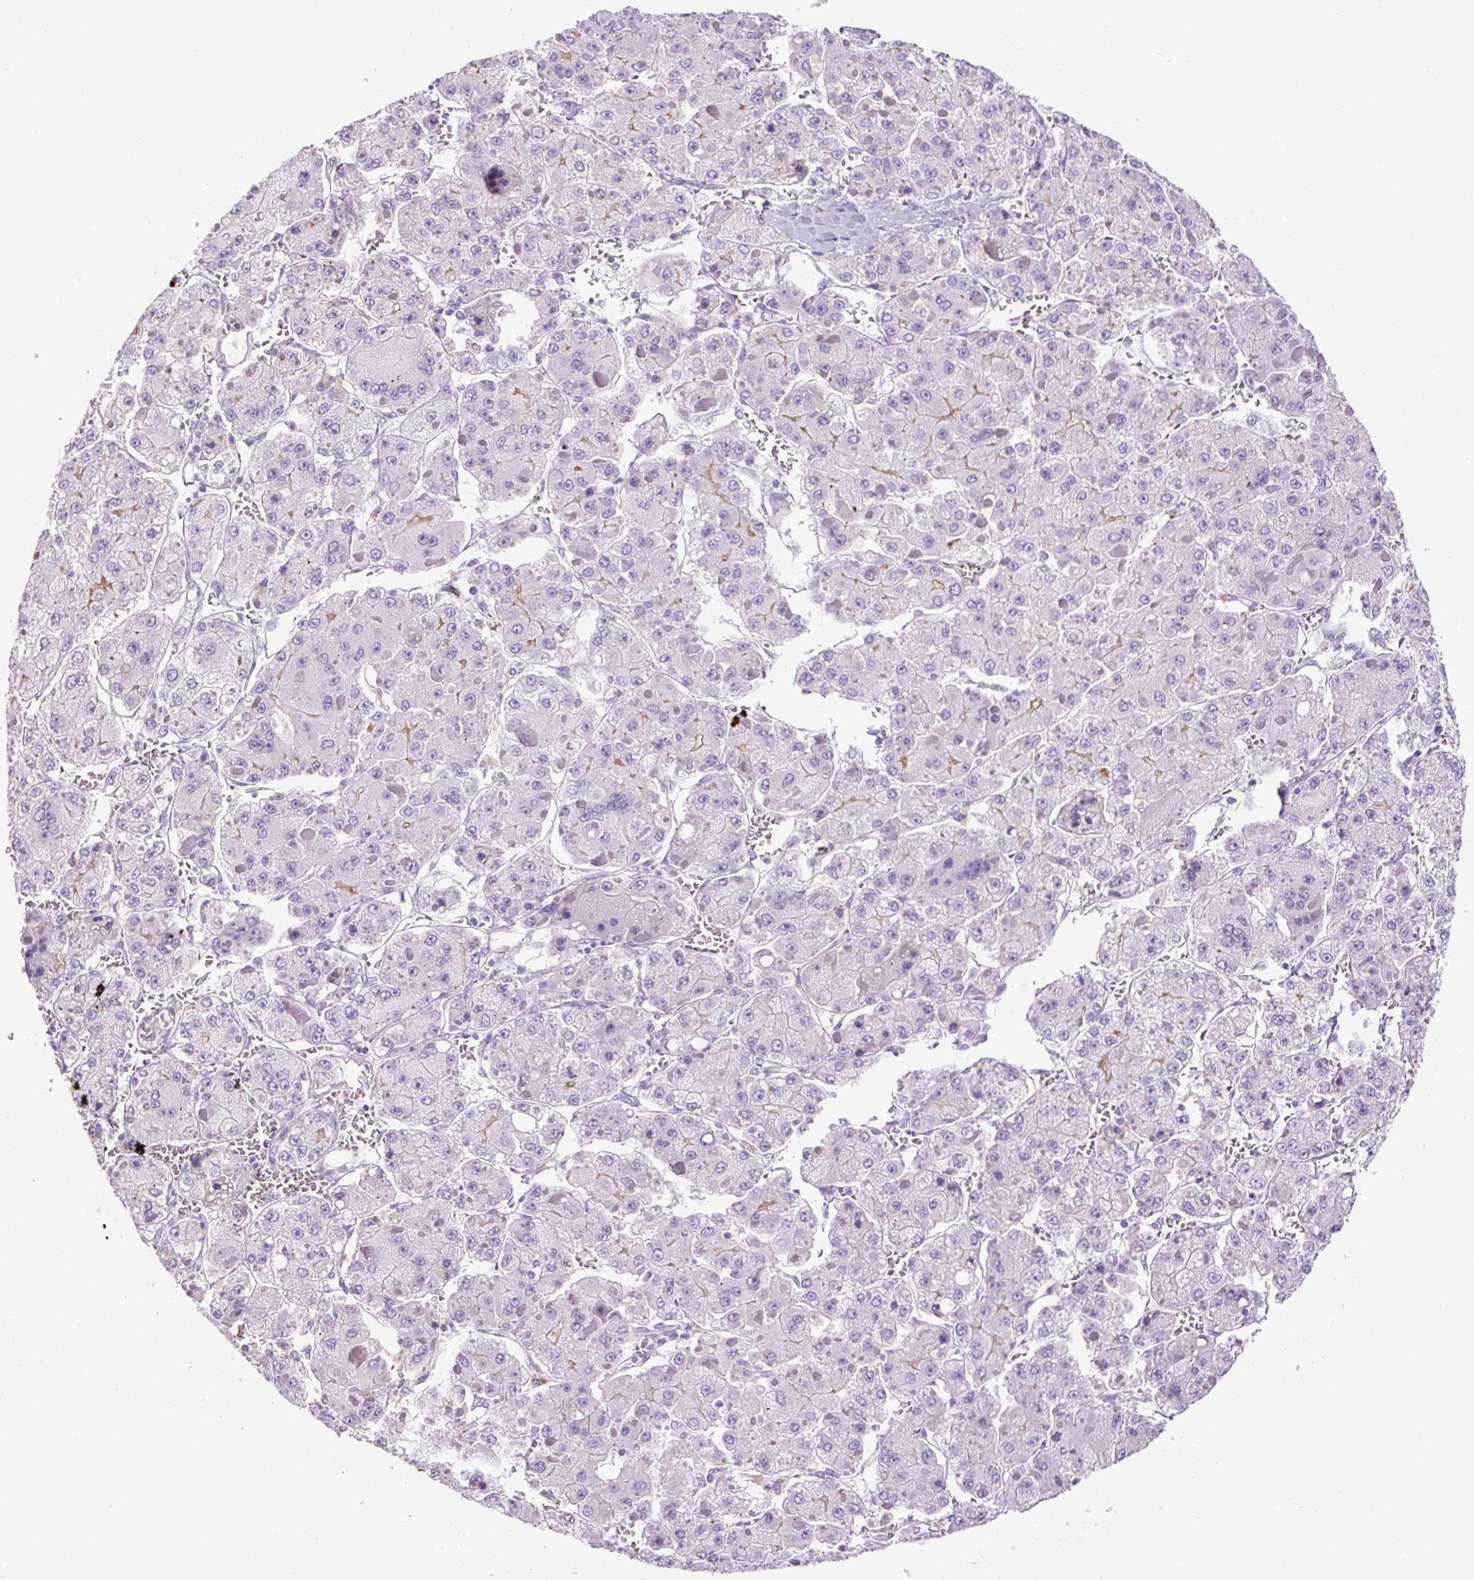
{"staining": {"intensity": "weak", "quantity": "<25%", "location": "cytoplasmic/membranous"}, "tissue": "liver cancer", "cell_type": "Tumor cells", "image_type": "cancer", "snomed": [{"axis": "morphology", "description": "Carcinoma, Hepatocellular, NOS"}, {"axis": "topography", "description": "Liver"}], "caption": "High magnification brightfield microscopy of liver cancer (hepatocellular carcinoma) stained with DAB (3,3'-diaminobenzidine) (brown) and counterstained with hematoxylin (blue): tumor cells show no significant expression. (DAB immunohistochemistry with hematoxylin counter stain).", "gene": "VWA7", "patient": {"sex": "female", "age": 73}}